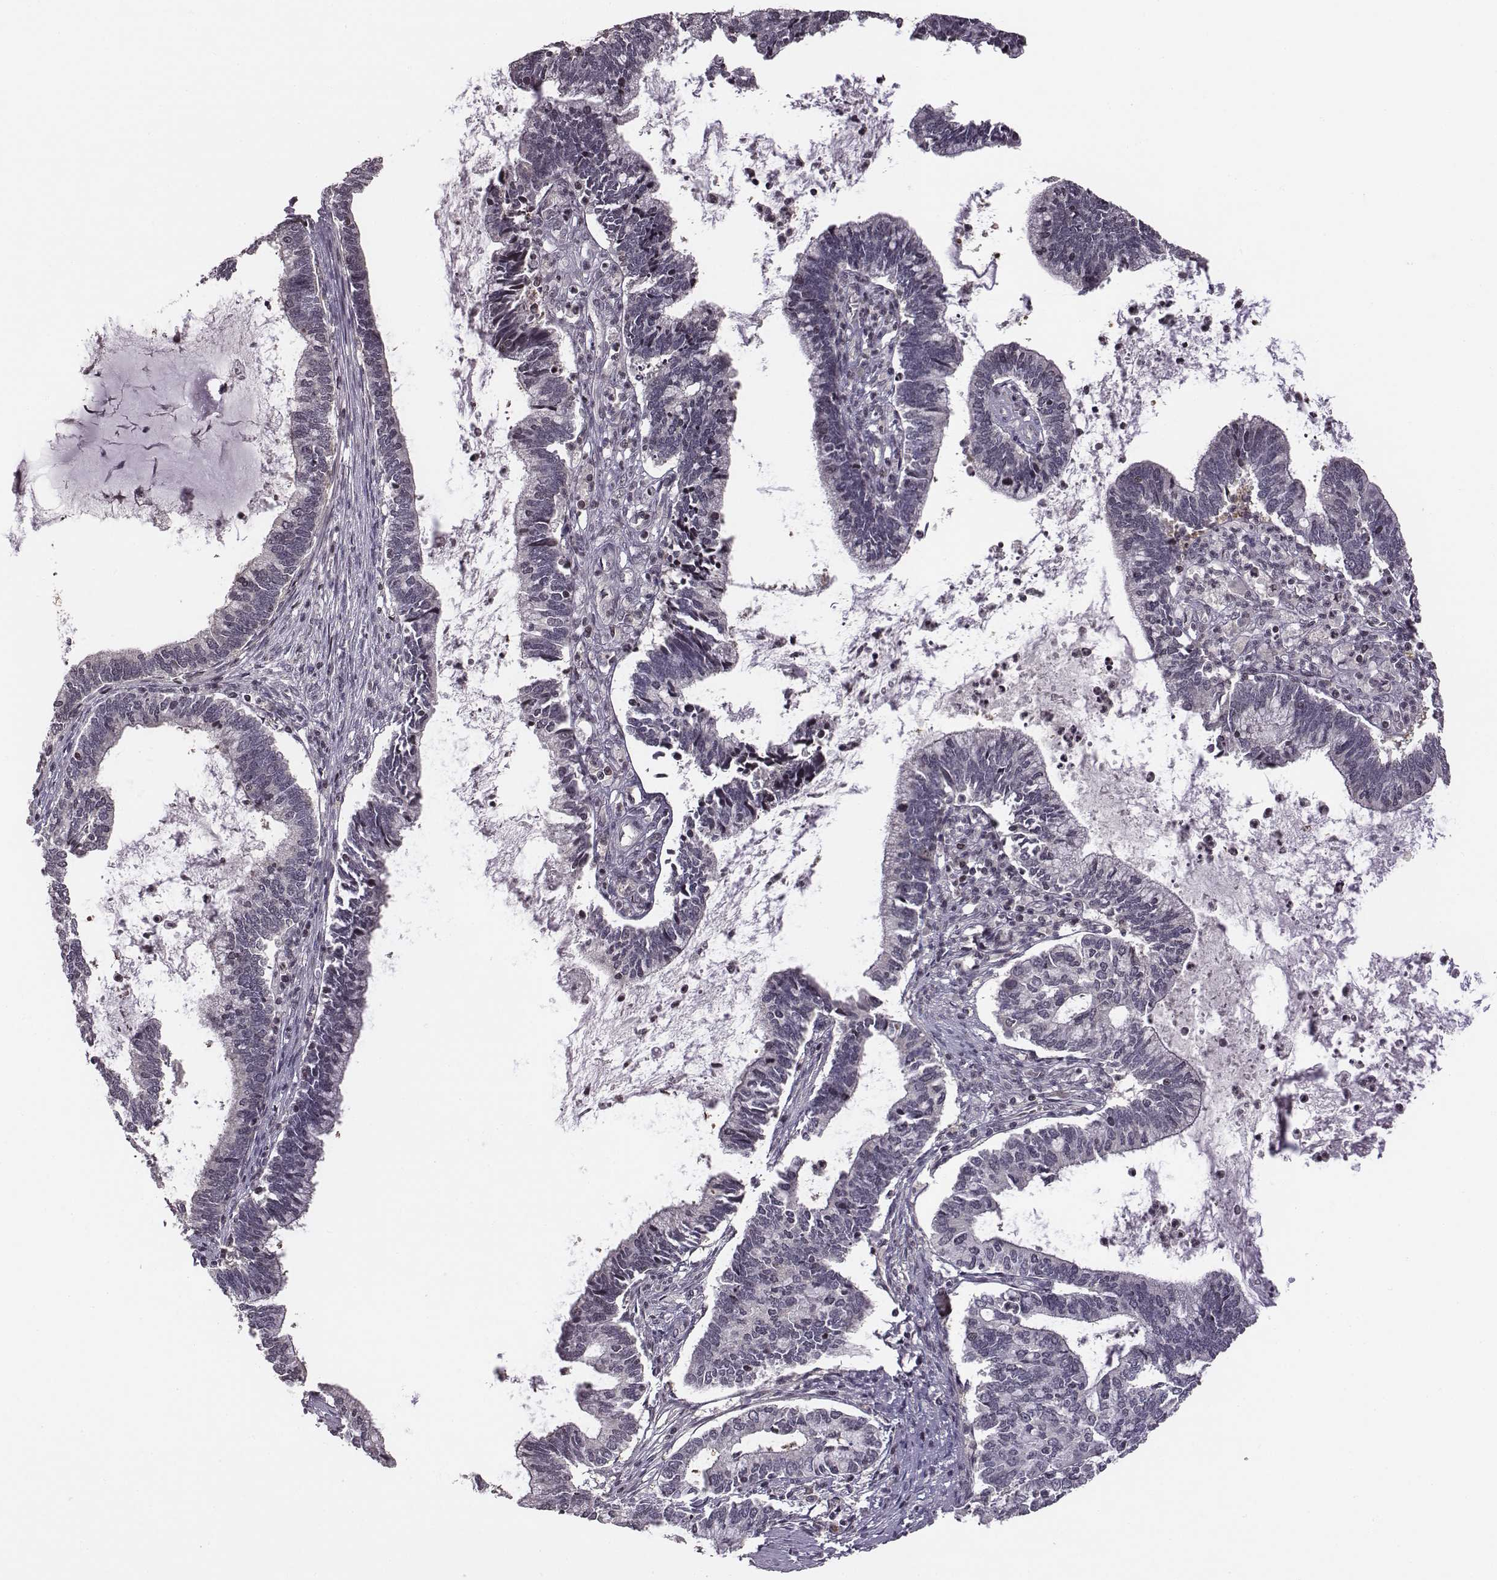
{"staining": {"intensity": "negative", "quantity": "none", "location": "none"}, "tissue": "cervical cancer", "cell_type": "Tumor cells", "image_type": "cancer", "snomed": [{"axis": "morphology", "description": "Adenocarcinoma, NOS"}, {"axis": "topography", "description": "Cervix"}], "caption": "This is an immunohistochemistry (IHC) image of cervical cancer (adenocarcinoma). There is no positivity in tumor cells.", "gene": "GRM4", "patient": {"sex": "female", "age": 42}}